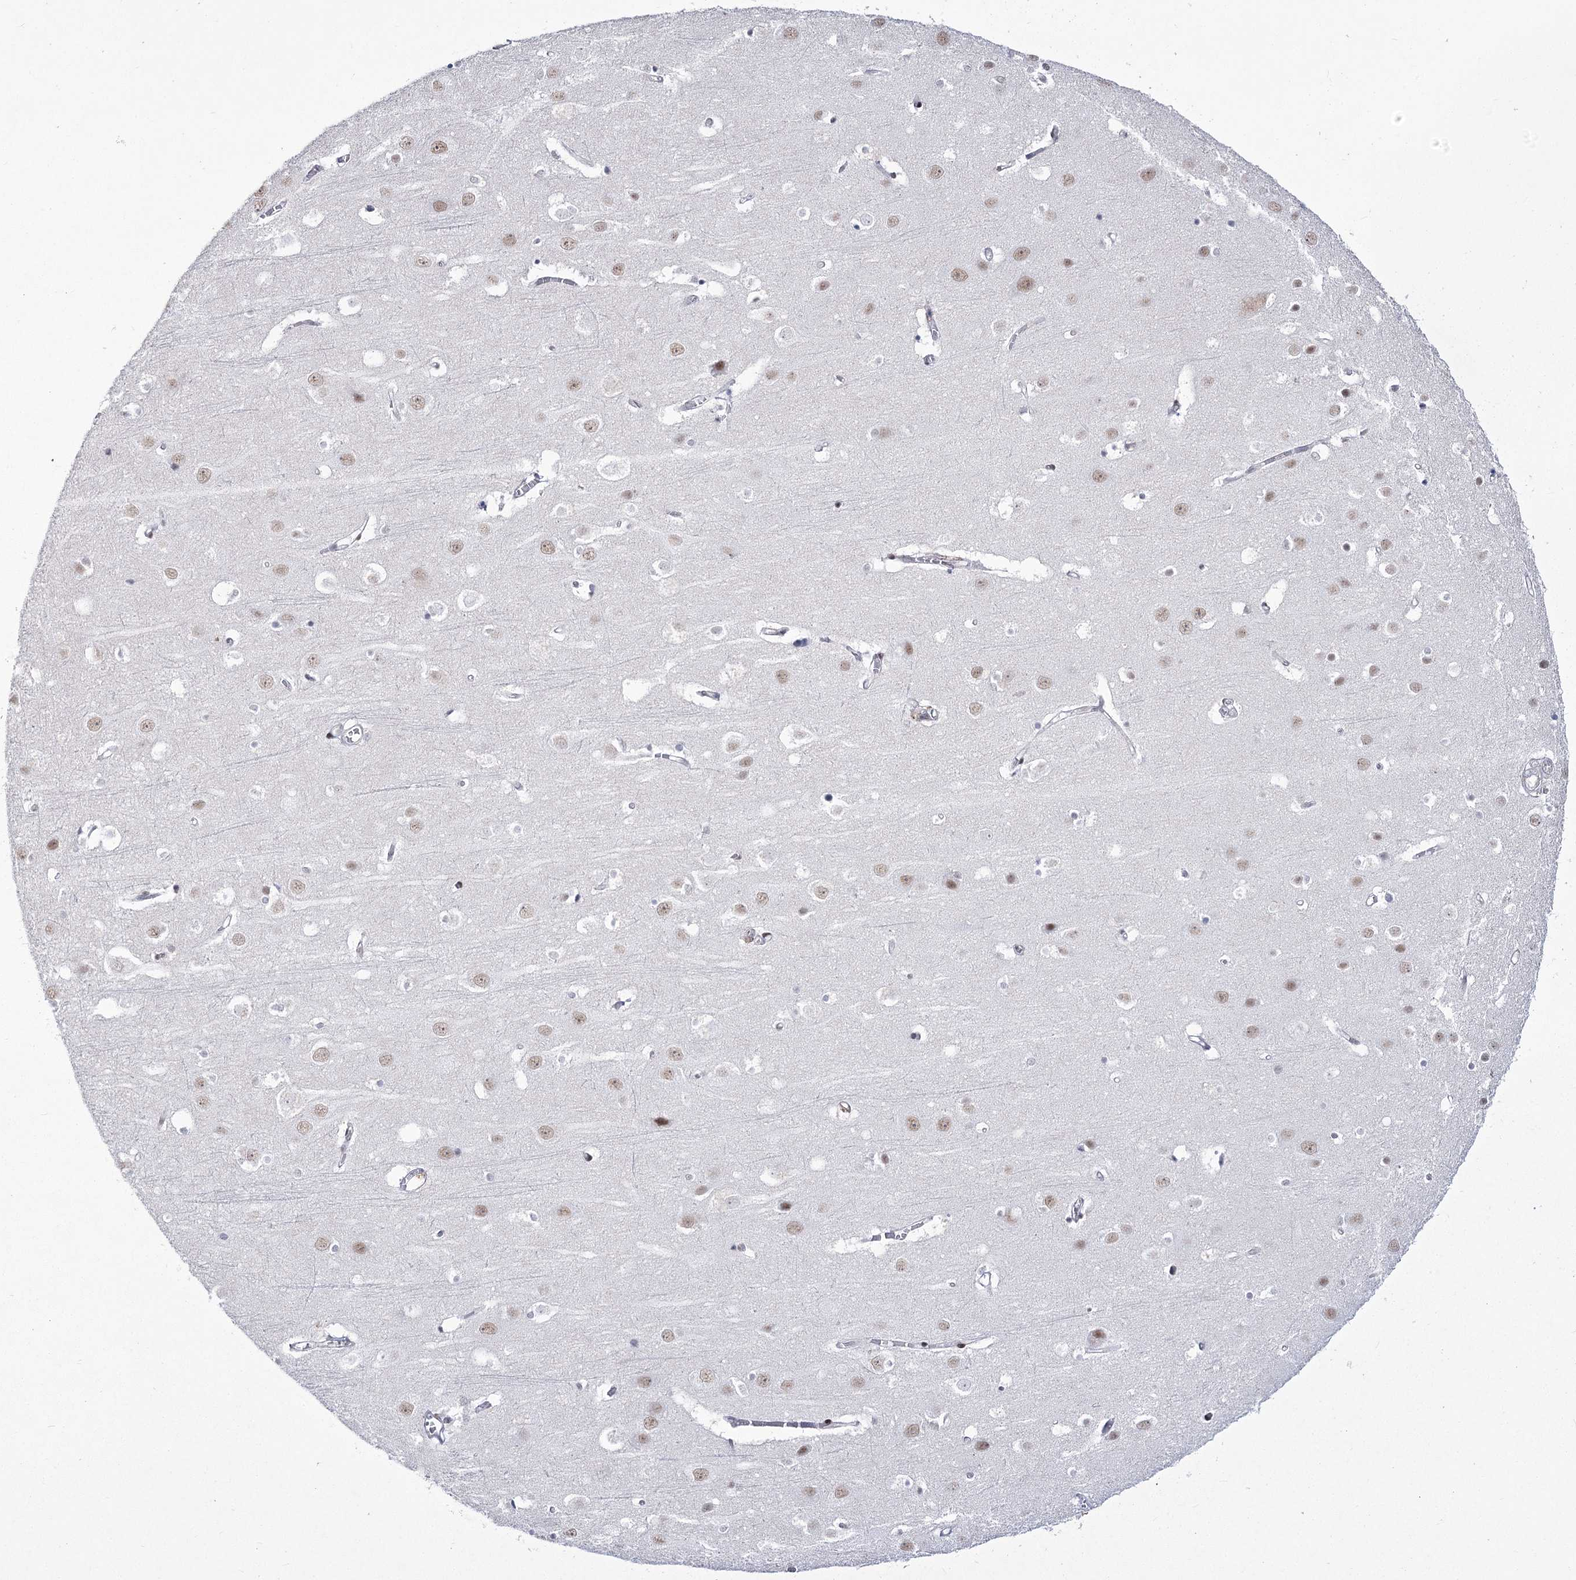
{"staining": {"intensity": "weak", "quantity": "<25%", "location": "nuclear"}, "tissue": "cerebral cortex", "cell_type": "Endothelial cells", "image_type": "normal", "snomed": [{"axis": "morphology", "description": "Normal tissue, NOS"}, {"axis": "topography", "description": "Cerebral cortex"}], "caption": "Immunohistochemistry micrograph of normal human cerebral cortex stained for a protein (brown), which shows no expression in endothelial cells.", "gene": "YBX3", "patient": {"sex": "male", "age": 54}}